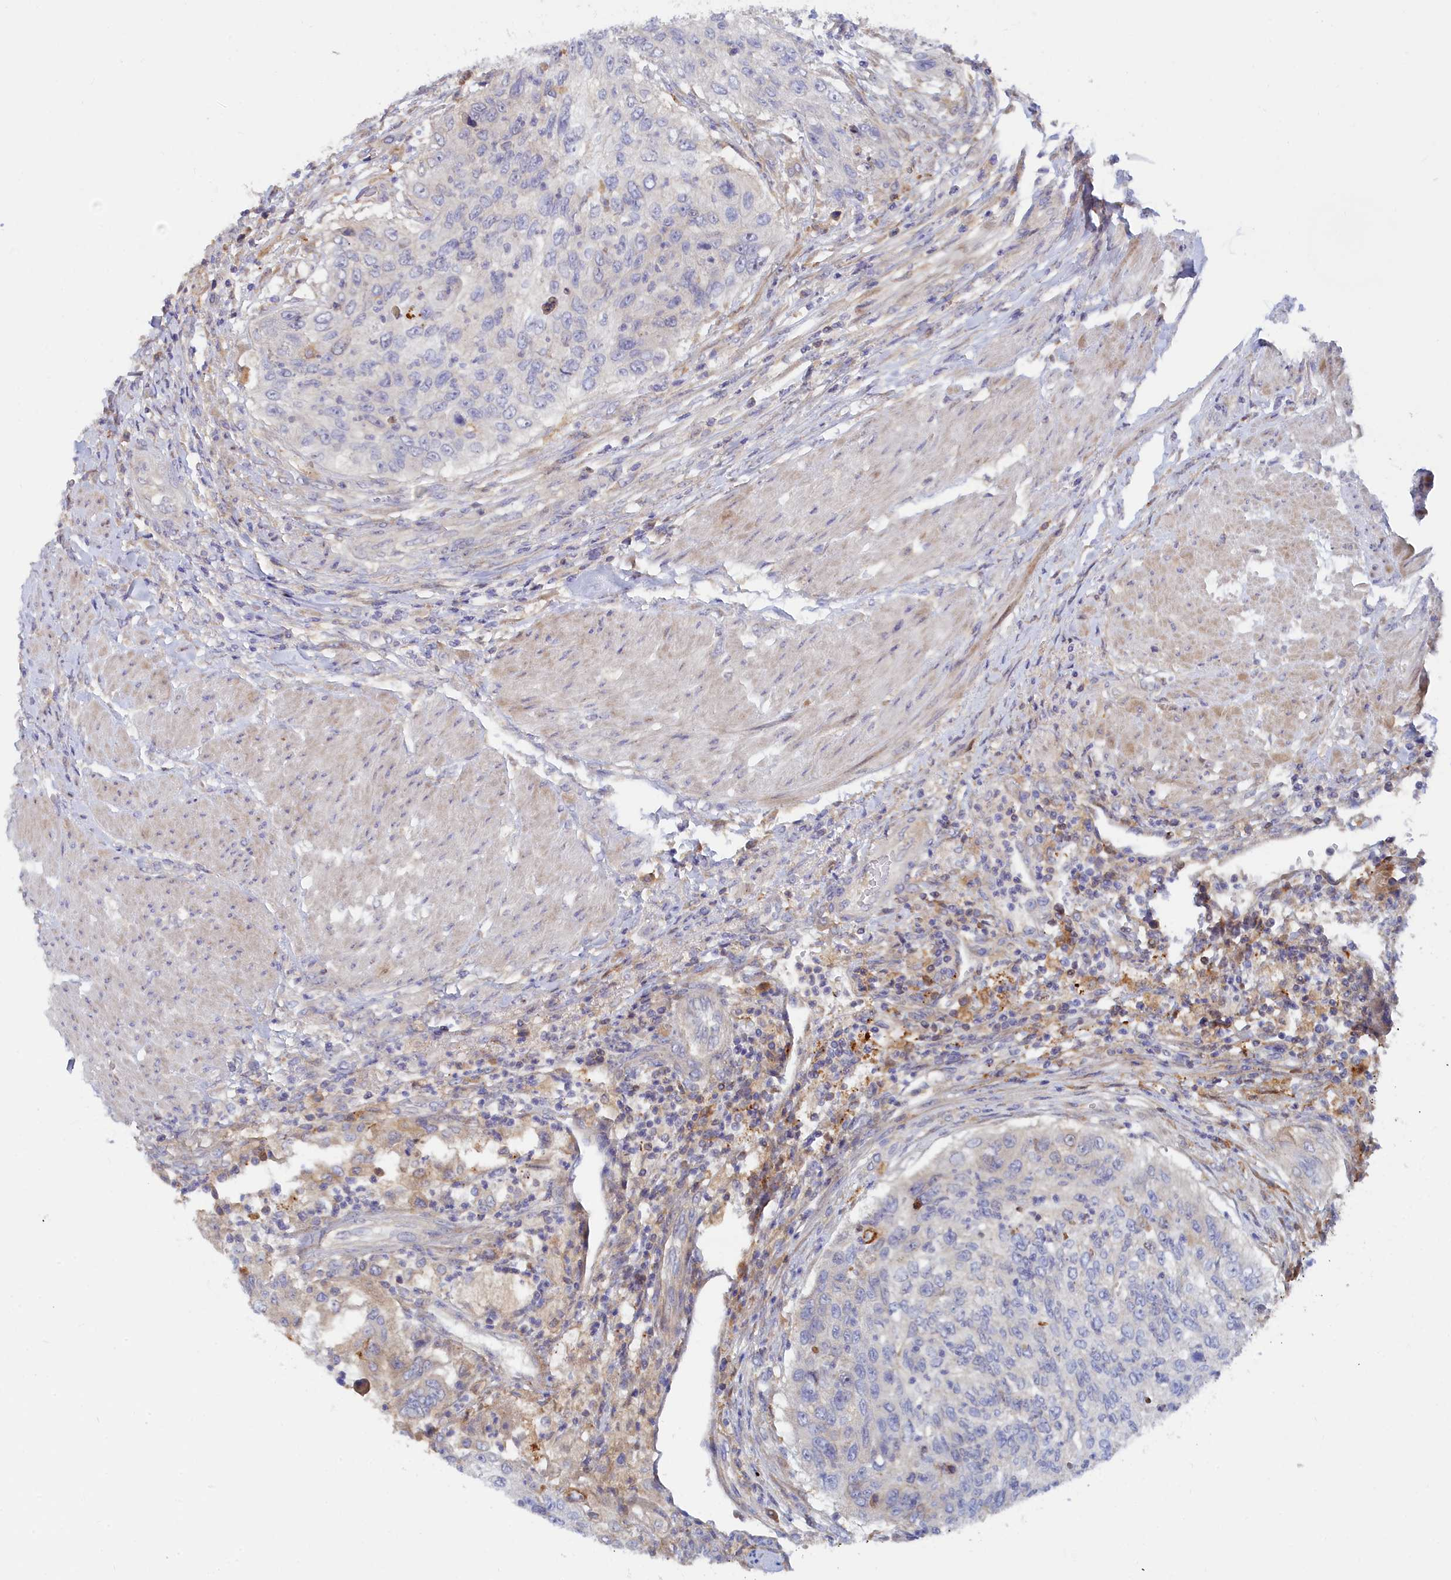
{"staining": {"intensity": "negative", "quantity": "none", "location": "none"}, "tissue": "urothelial cancer", "cell_type": "Tumor cells", "image_type": "cancer", "snomed": [{"axis": "morphology", "description": "Urothelial carcinoma, High grade"}, {"axis": "topography", "description": "Urinary bladder"}], "caption": "Histopathology image shows no protein positivity in tumor cells of high-grade urothelial carcinoma tissue. The staining was performed using DAB (3,3'-diaminobenzidine) to visualize the protein expression in brown, while the nuclei were stained in blue with hematoxylin (Magnification: 20x).", "gene": "SPATA5L1", "patient": {"sex": "female", "age": 60}}